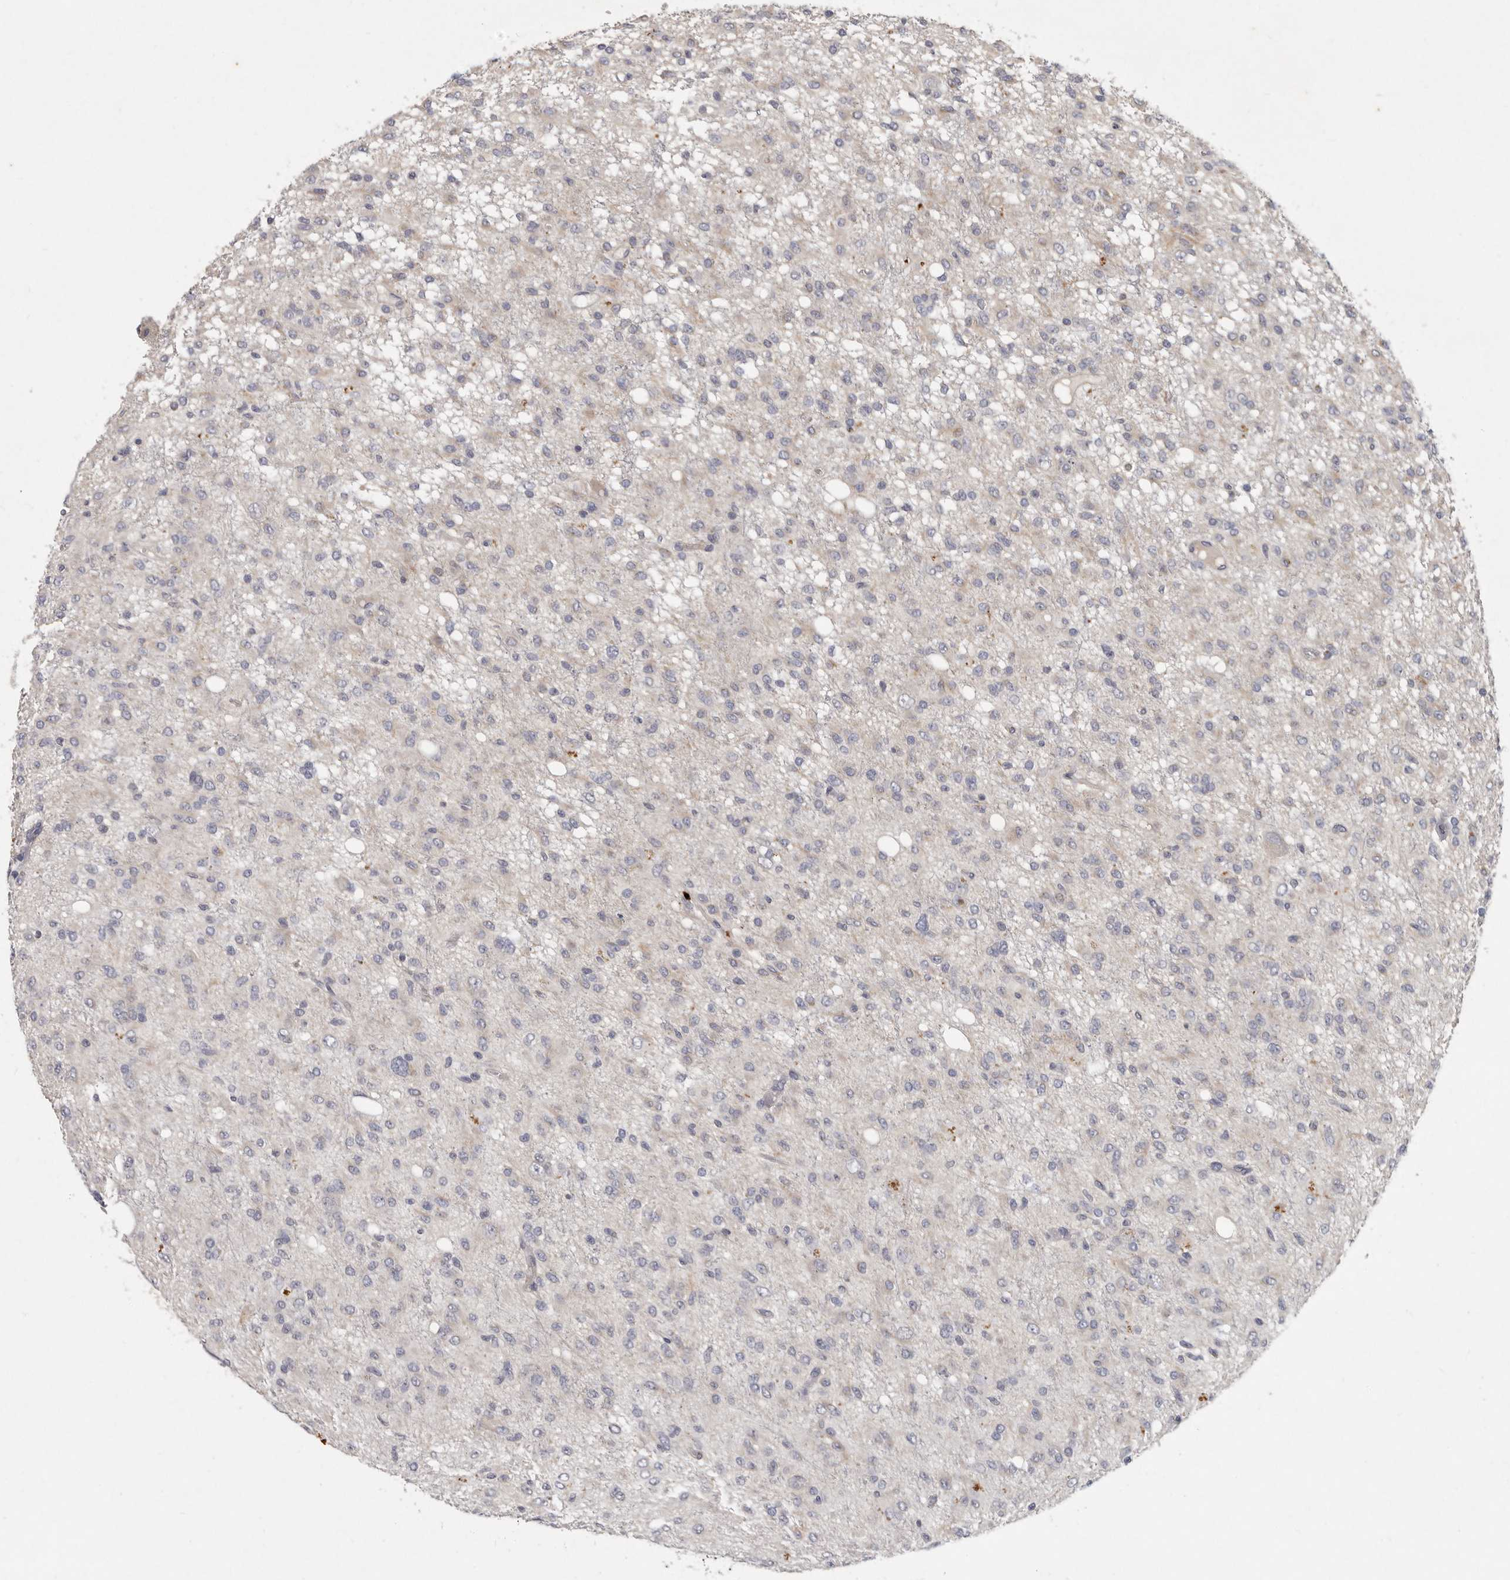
{"staining": {"intensity": "negative", "quantity": "none", "location": "none"}, "tissue": "glioma", "cell_type": "Tumor cells", "image_type": "cancer", "snomed": [{"axis": "morphology", "description": "Glioma, malignant, High grade"}, {"axis": "topography", "description": "Brain"}], "caption": "An IHC image of high-grade glioma (malignant) is shown. There is no staining in tumor cells of high-grade glioma (malignant).", "gene": "SLC22A1", "patient": {"sex": "female", "age": 59}}